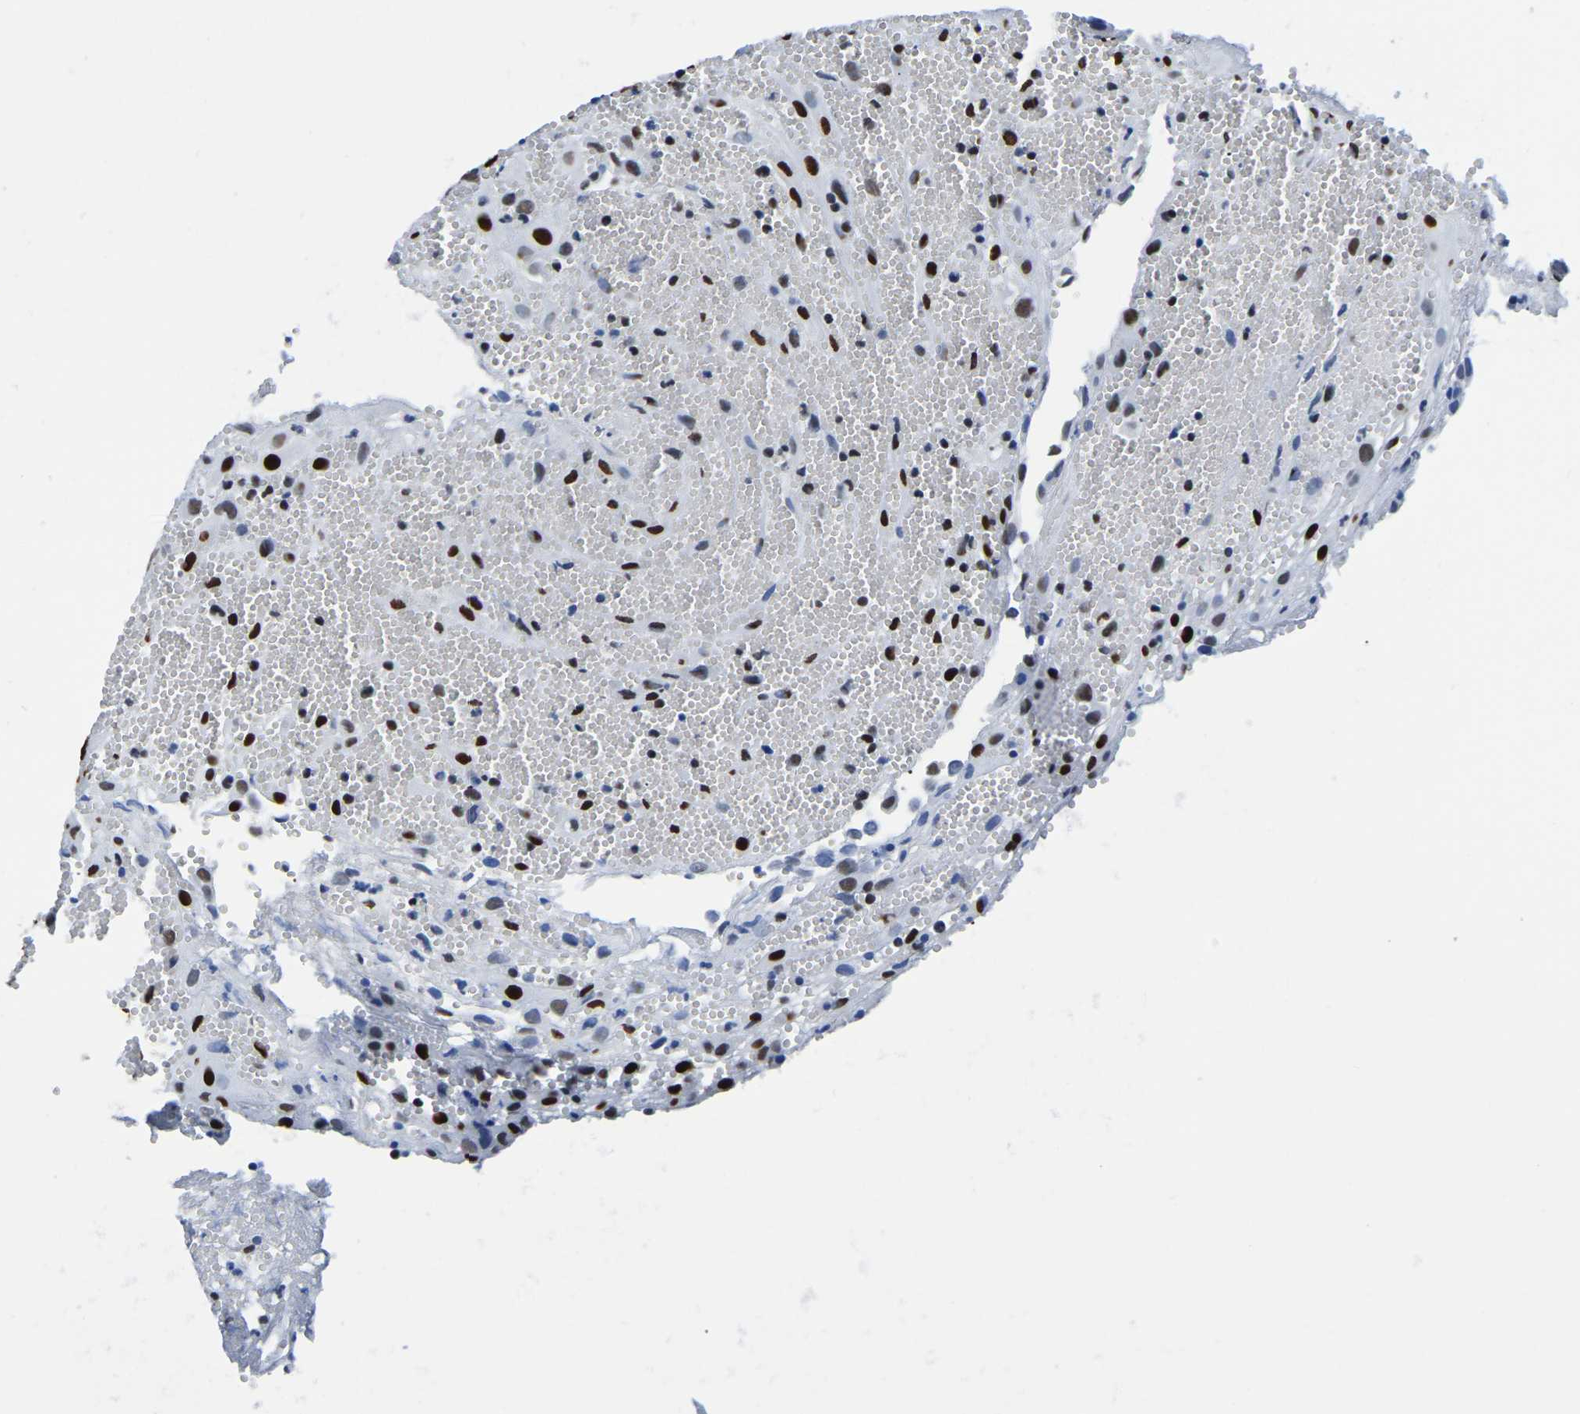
{"staining": {"intensity": "strong", "quantity": ">75%", "location": "nuclear"}, "tissue": "placenta", "cell_type": "Decidual cells", "image_type": "normal", "snomed": [{"axis": "morphology", "description": "Normal tissue, NOS"}, {"axis": "topography", "description": "Placenta"}], "caption": "Placenta stained for a protein reveals strong nuclear positivity in decidual cells. (DAB (3,3'-diaminobenzidine) IHC with brightfield microscopy, high magnification).", "gene": "UBA1", "patient": {"sex": "female", "age": 18}}